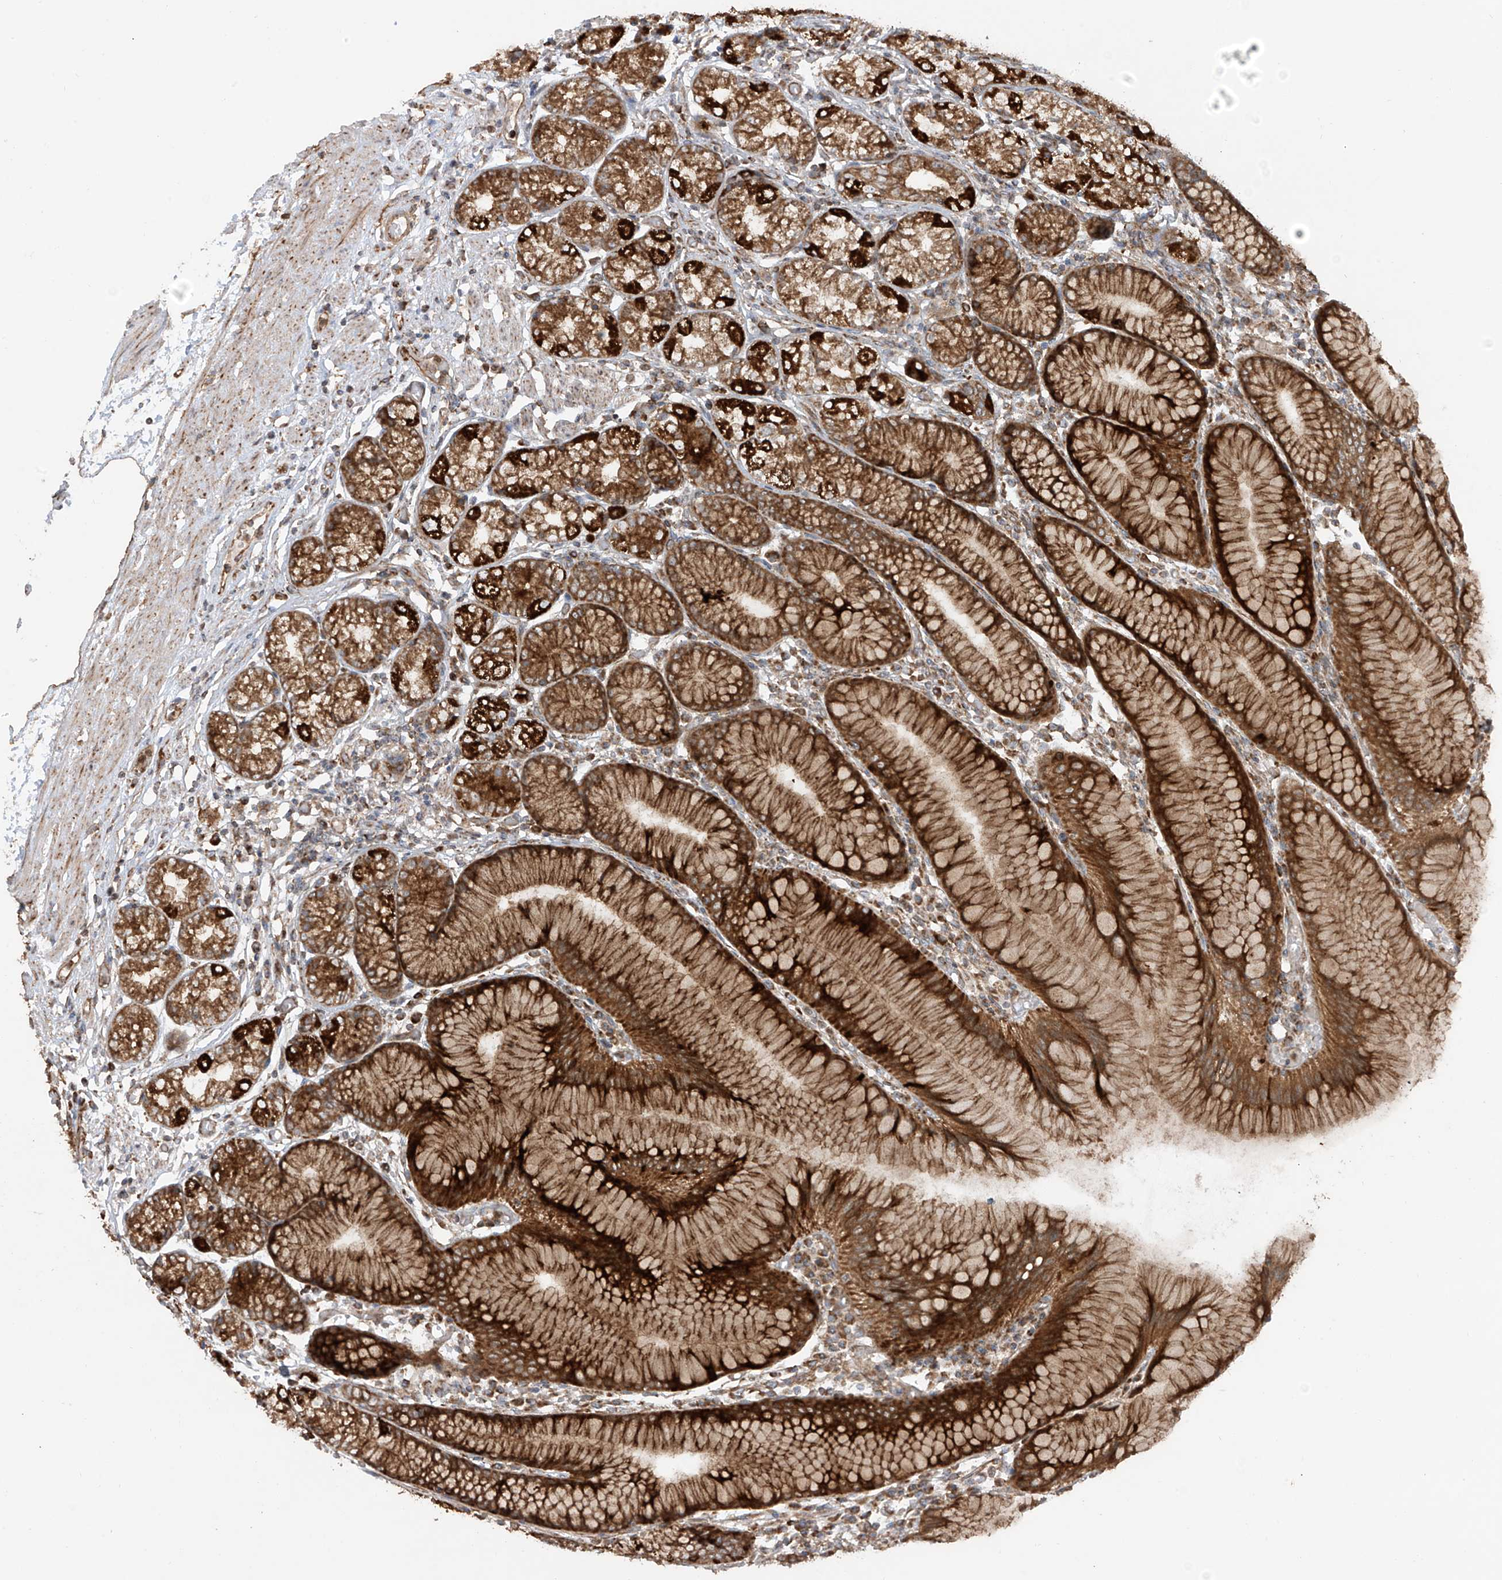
{"staining": {"intensity": "strong", "quantity": ">75%", "location": "cytoplasmic/membranous"}, "tissue": "stomach", "cell_type": "Glandular cells", "image_type": "normal", "snomed": [{"axis": "morphology", "description": "Normal tissue, NOS"}, {"axis": "topography", "description": "Stomach"}], "caption": "This is an image of immunohistochemistry (IHC) staining of benign stomach, which shows strong positivity in the cytoplasmic/membranous of glandular cells.", "gene": "EIF5B", "patient": {"sex": "female", "age": 57}}